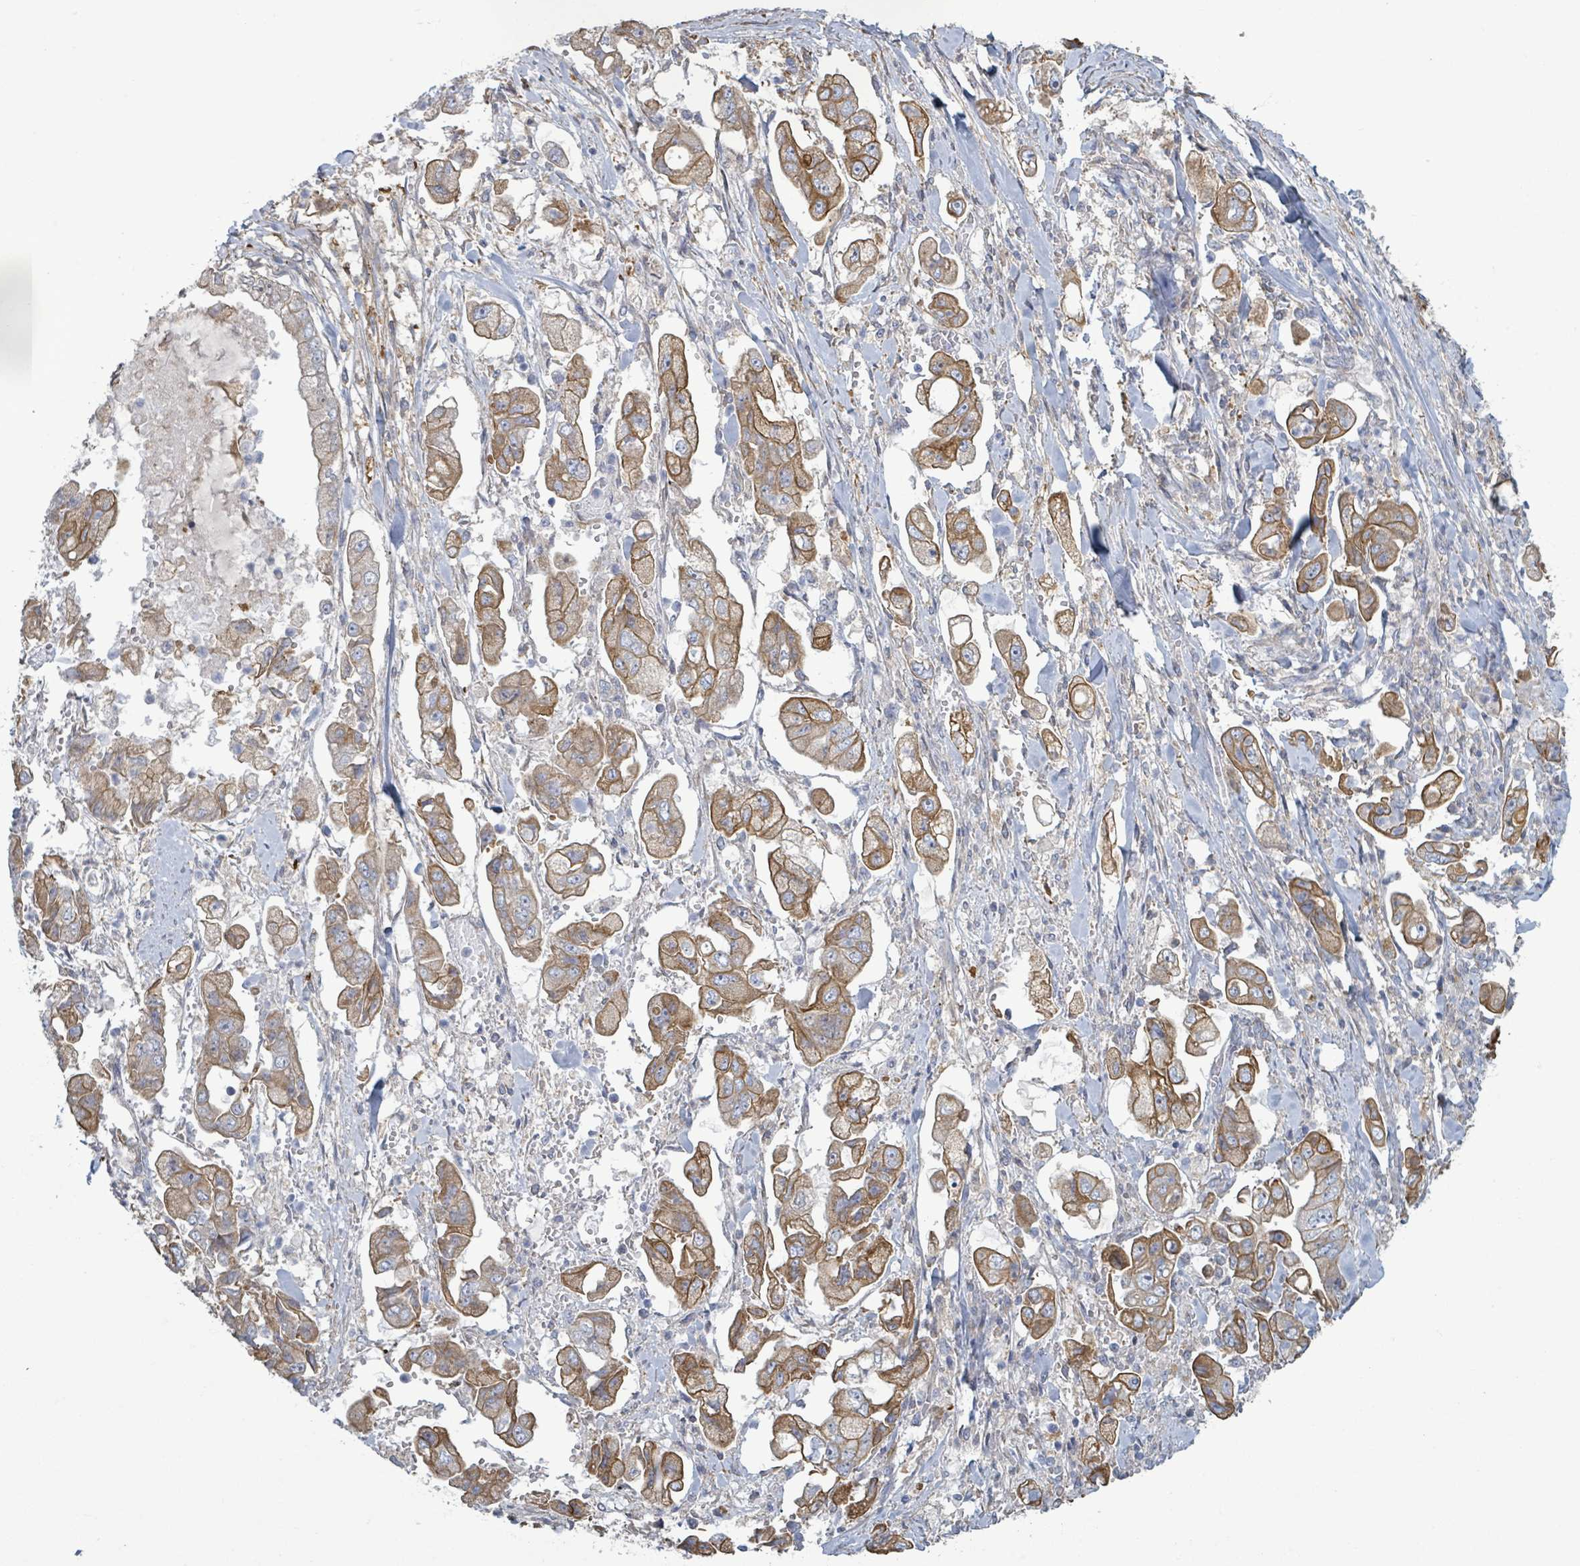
{"staining": {"intensity": "moderate", "quantity": ">75%", "location": "cytoplasmic/membranous"}, "tissue": "stomach cancer", "cell_type": "Tumor cells", "image_type": "cancer", "snomed": [{"axis": "morphology", "description": "Adenocarcinoma, NOS"}, {"axis": "topography", "description": "Stomach"}], "caption": "Adenocarcinoma (stomach) stained with DAB immunohistochemistry (IHC) shows medium levels of moderate cytoplasmic/membranous positivity in approximately >75% of tumor cells.", "gene": "COL13A1", "patient": {"sex": "male", "age": 62}}